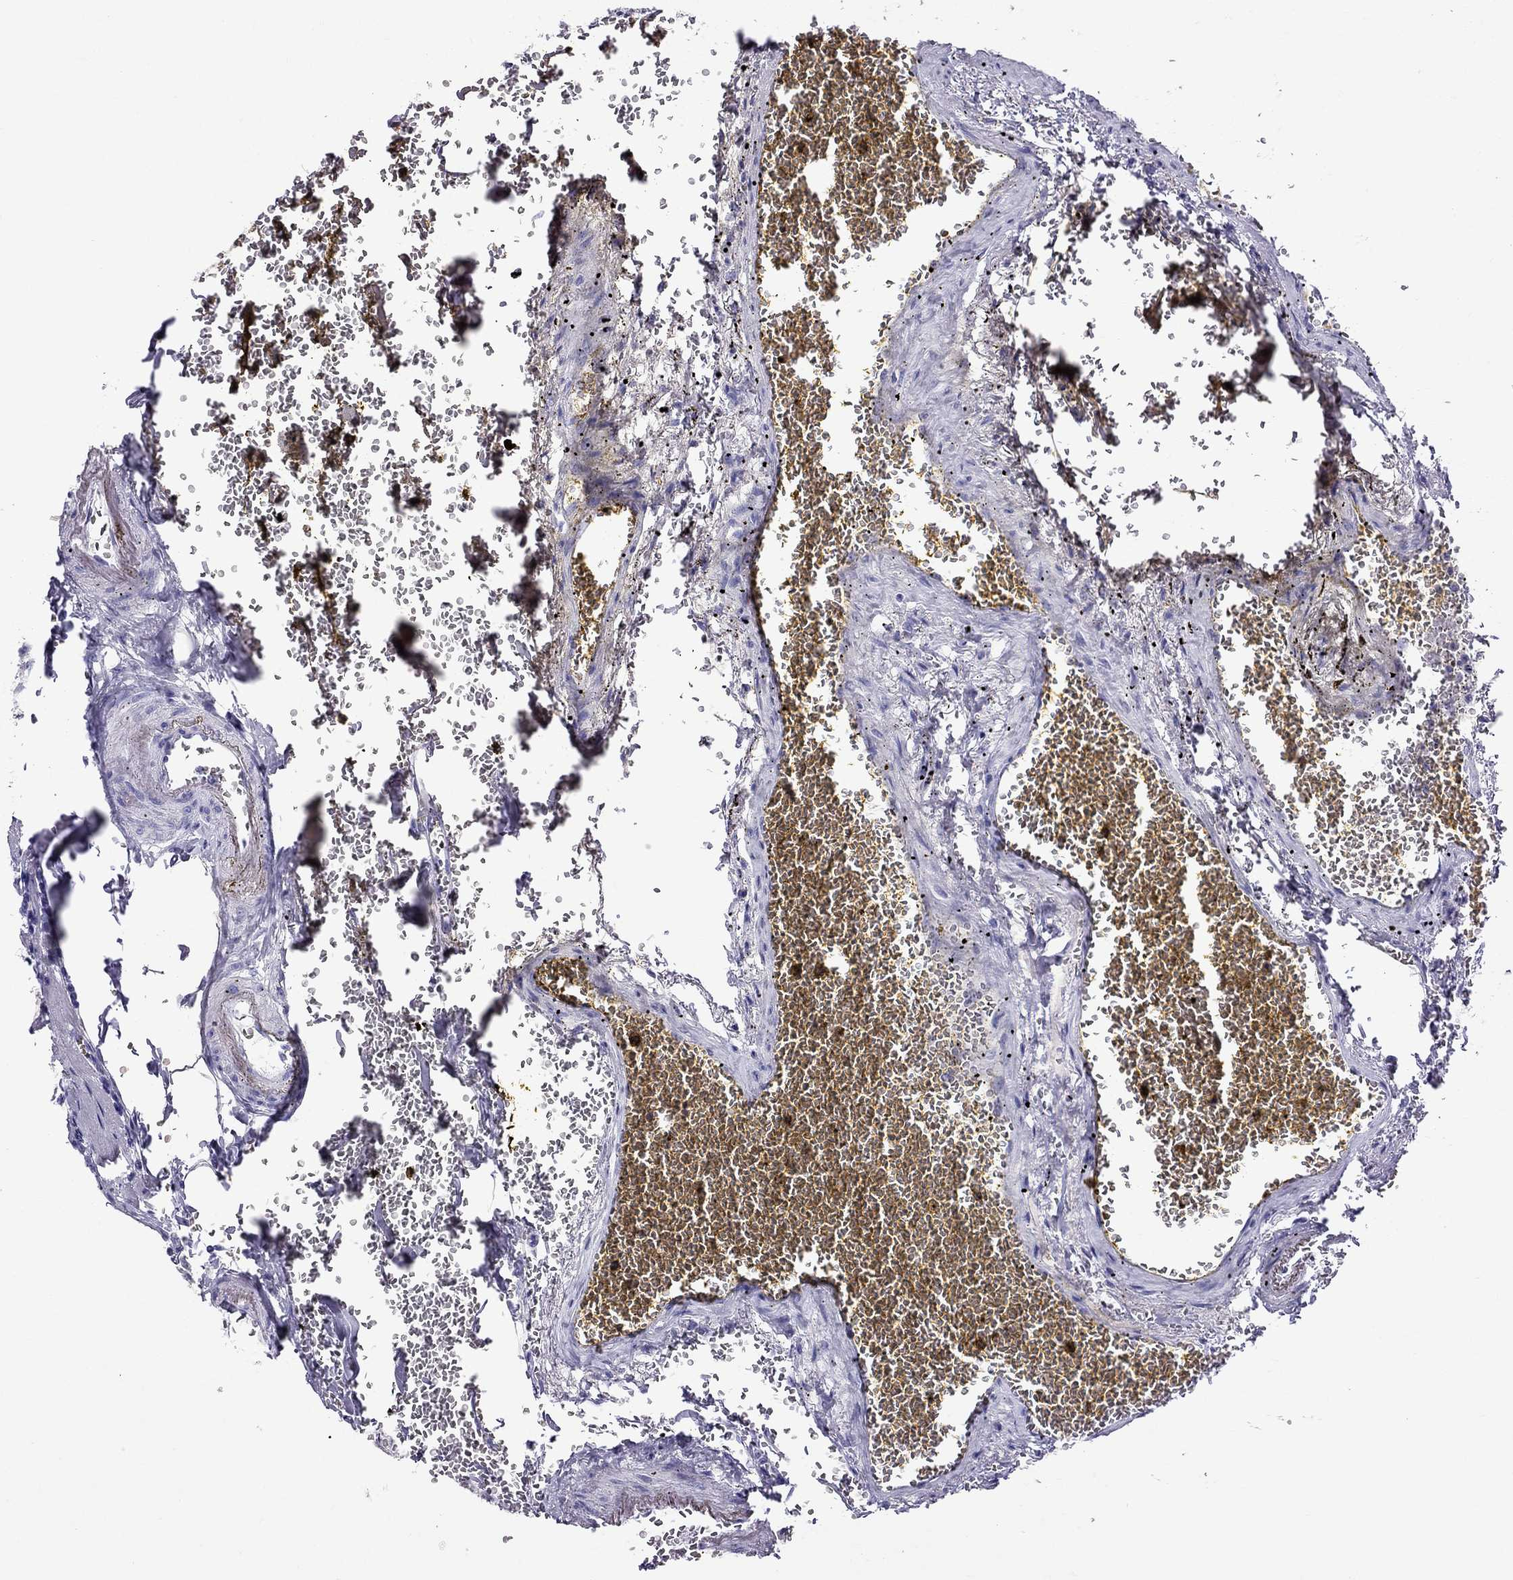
{"staining": {"intensity": "negative", "quantity": "none", "location": "none"}, "tissue": "stomach", "cell_type": "Glandular cells", "image_type": "normal", "snomed": [{"axis": "morphology", "description": "Normal tissue, NOS"}, {"axis": "topography", "description": "Stomach, lower"}], "caption": "Human stomach stained for a protein using immunohistochemistry exhibits no expression in glandular cells.", "gene": "TTLL13", "patient": {"sex": "male", "age": 71}}